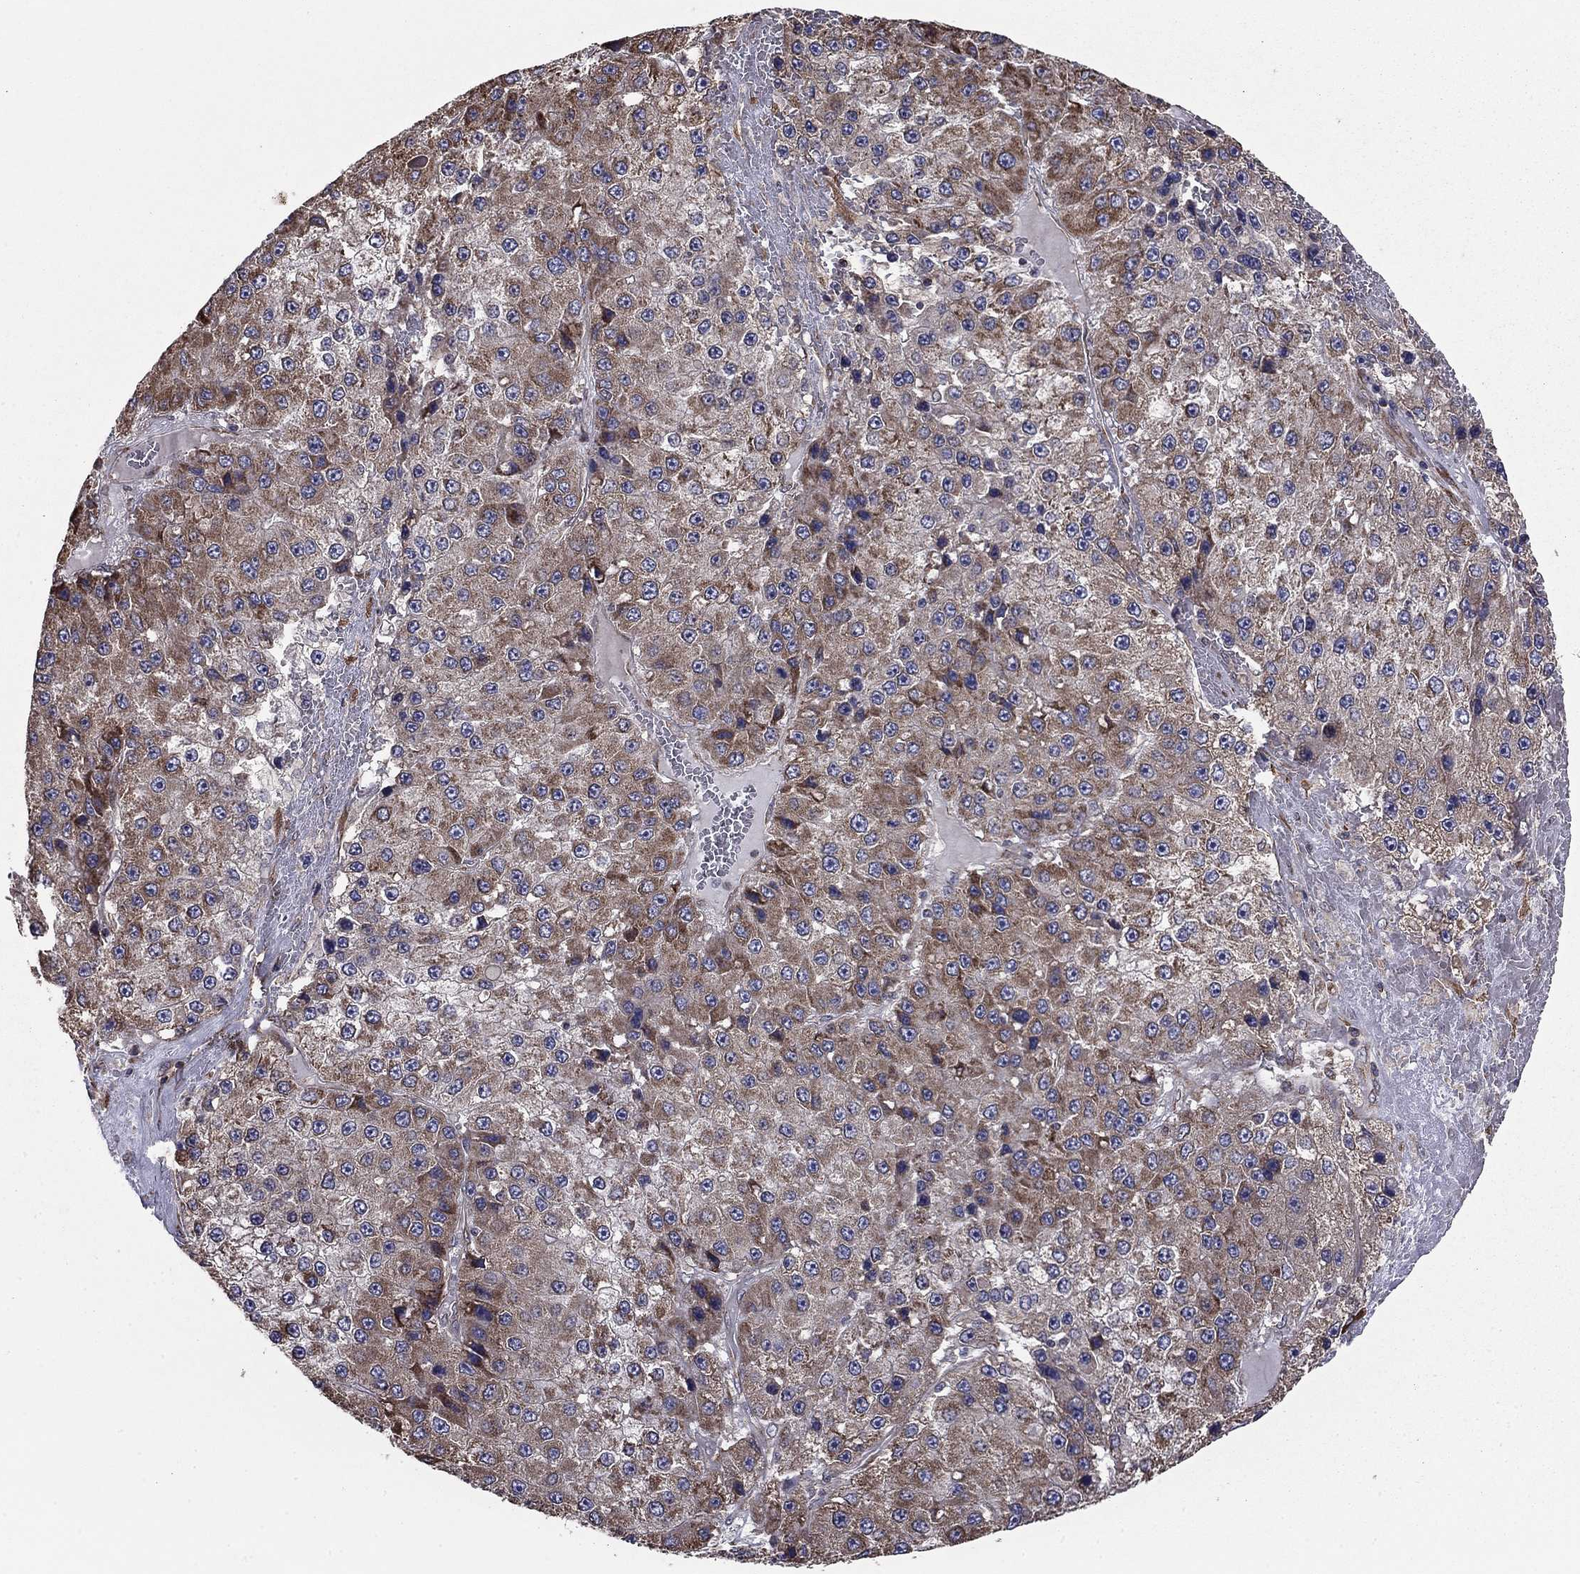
{"staining": {"intensity": "moderate", "quantity": ">75%", "location": "cytoplasmic/membranous"}, "tissue": "liver cancer", "cell_type": "Tumor cells", "image_type": "cancer", "snomed": [{"axis": "morphology", "description": "Carcinoma, Hepatocellular, NOS"}, {"axis": "topography", "description": "Liver"}], "caption": "The photomicrograph shows a brown stain indicating the presence of a protein in the cytoplasmic/membranous of tumor cells in hepatocellular carcinoma (liver). (Stains: DAB in brown, nuclei in blue, Microscopy: brightfield microscopy at high magnification).", "gene": "NKIRAS1", "patient": {"sex": "female", "age": 73}}